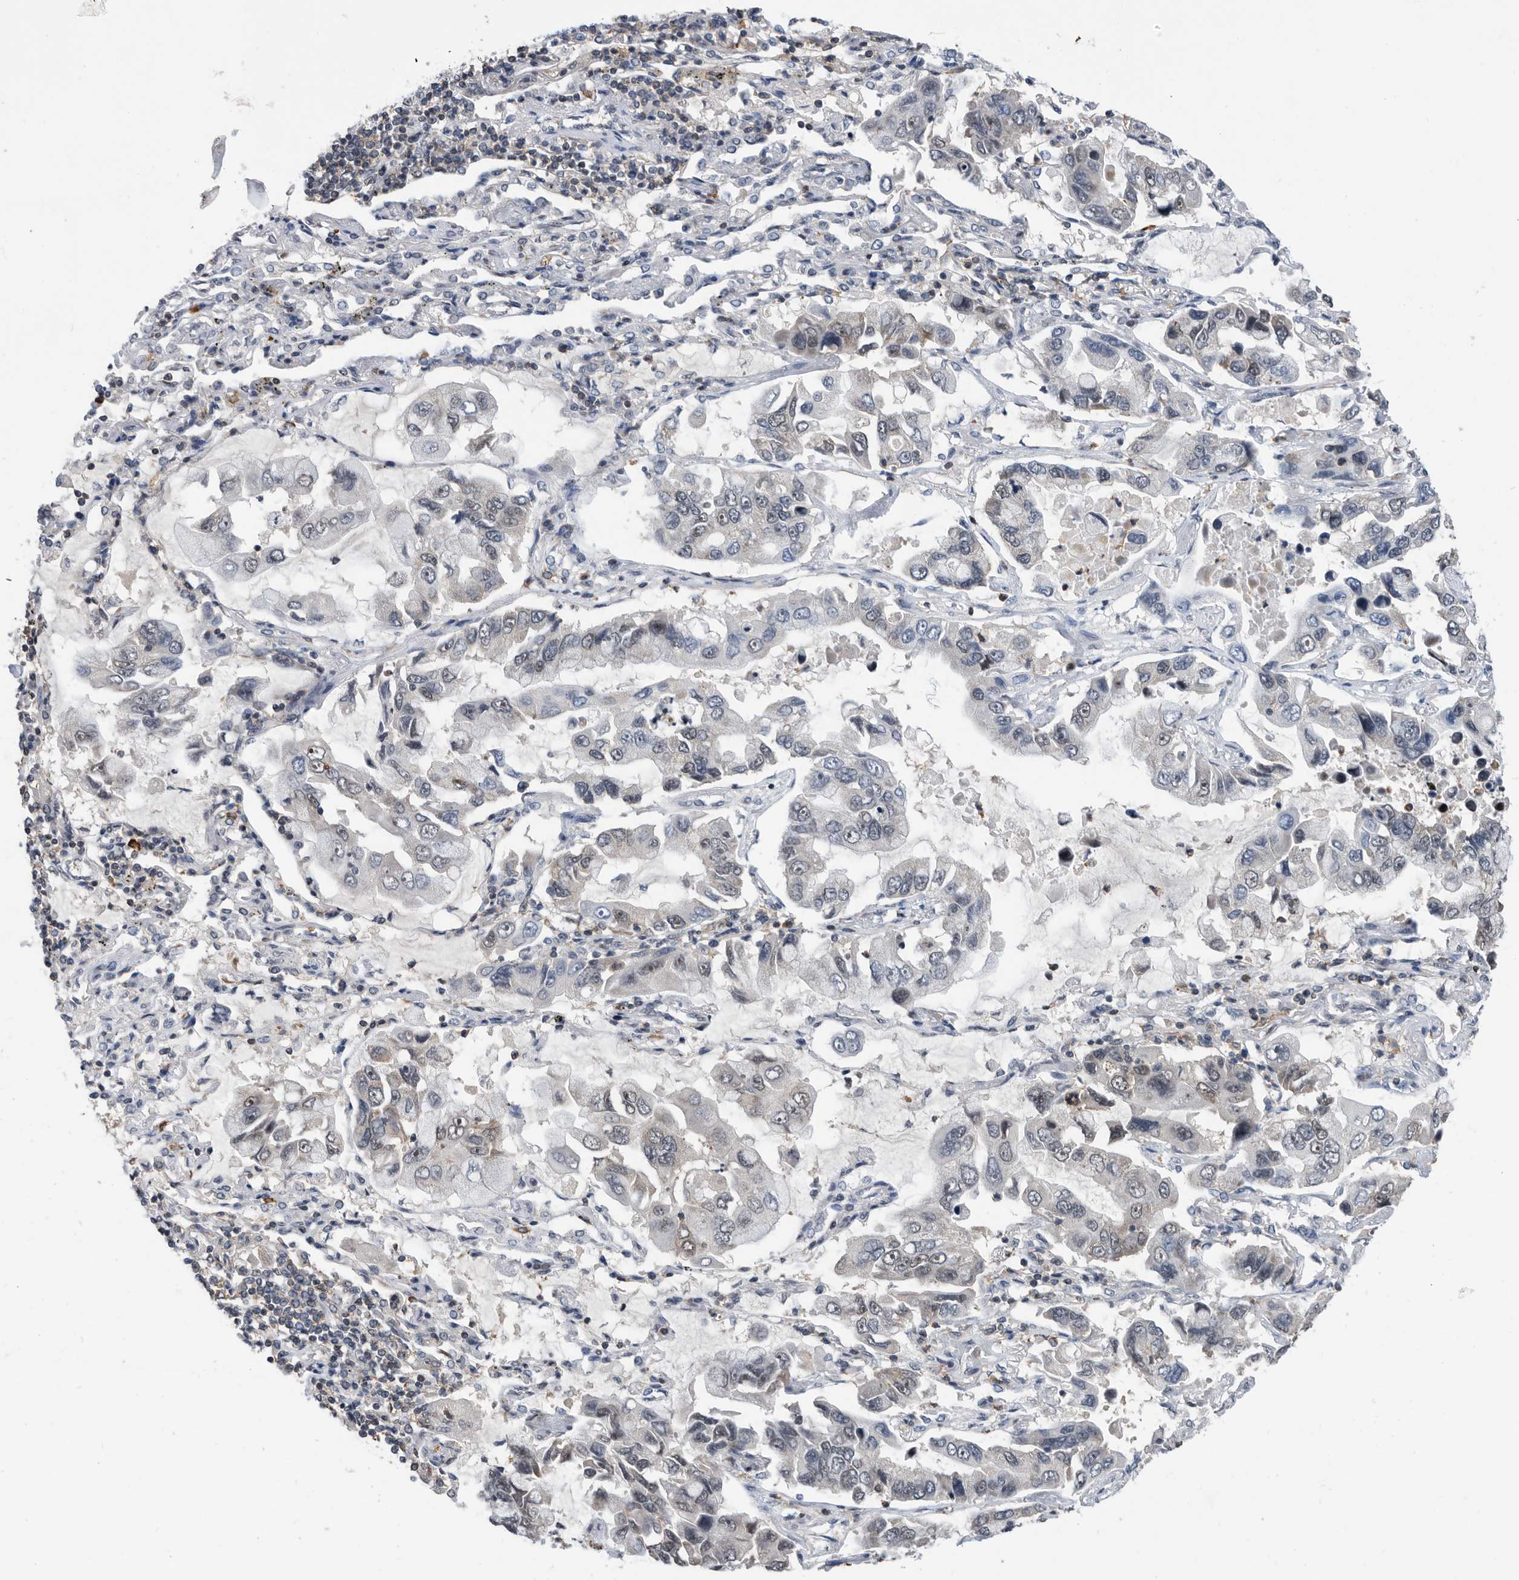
{"staining": {"intensity": "negative", "quantity": "none", "location": "none"}, "tissue": "lung cancer", "cell_type": "Tumor cells", "image_type": "cancer", "snomed": [{"axis": "morphology", "description": "Adenocarcinoma, NOS"}, {"axis": "topography", "description": "Lung"}], "caption": "This is a histopathology image of immunohistochemistry (IHC) staining of lung cancer, which shows no positivity in tumor cells.", "gene": "ZNF260", "patient": {"sex": "male", "age": 64}}